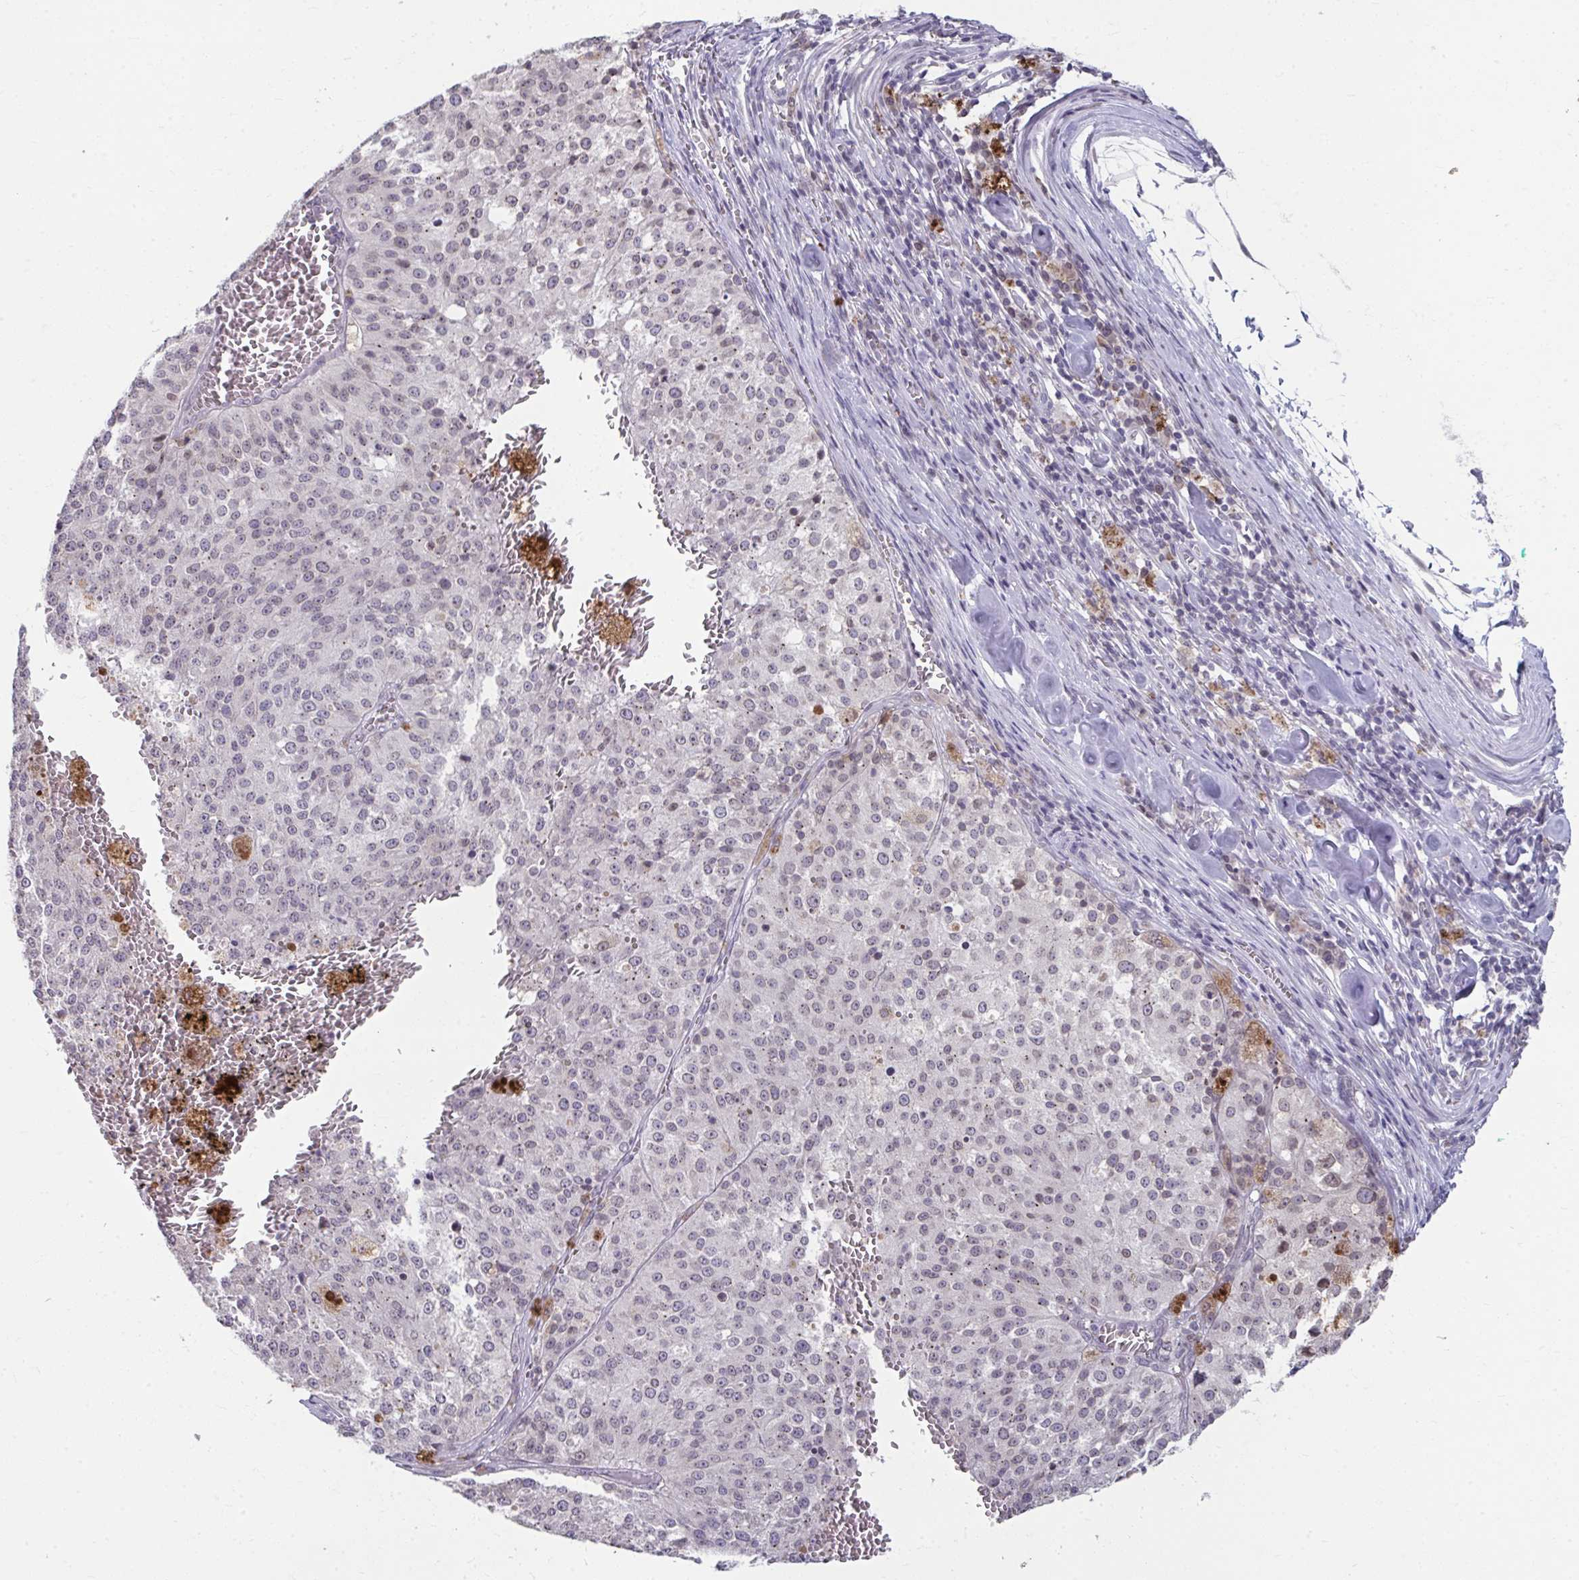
{"staining": {"intensity": "negative", "quantity": "none", "location": "none"}, "tissue": "melanoma", "cell_type": "Tumor cells", "image_type": "cancer", "snomed": [{"axis": "morphology", "description": "Malignant melanoma, Metastatic site"}, {"axis": "topography", "description": "Lymph node"}], "caption": "This photomicrograph is of malignant melanoma (metastatic site) stained with immunohistochemistry (IHC) to label a protein in brown with the nuclei are counter-stained blue. There is no expression in tumor cells. Nuclei are stained in blue.", "gene": "NUP133", "patient": {"sex": "female", "age": 64}}